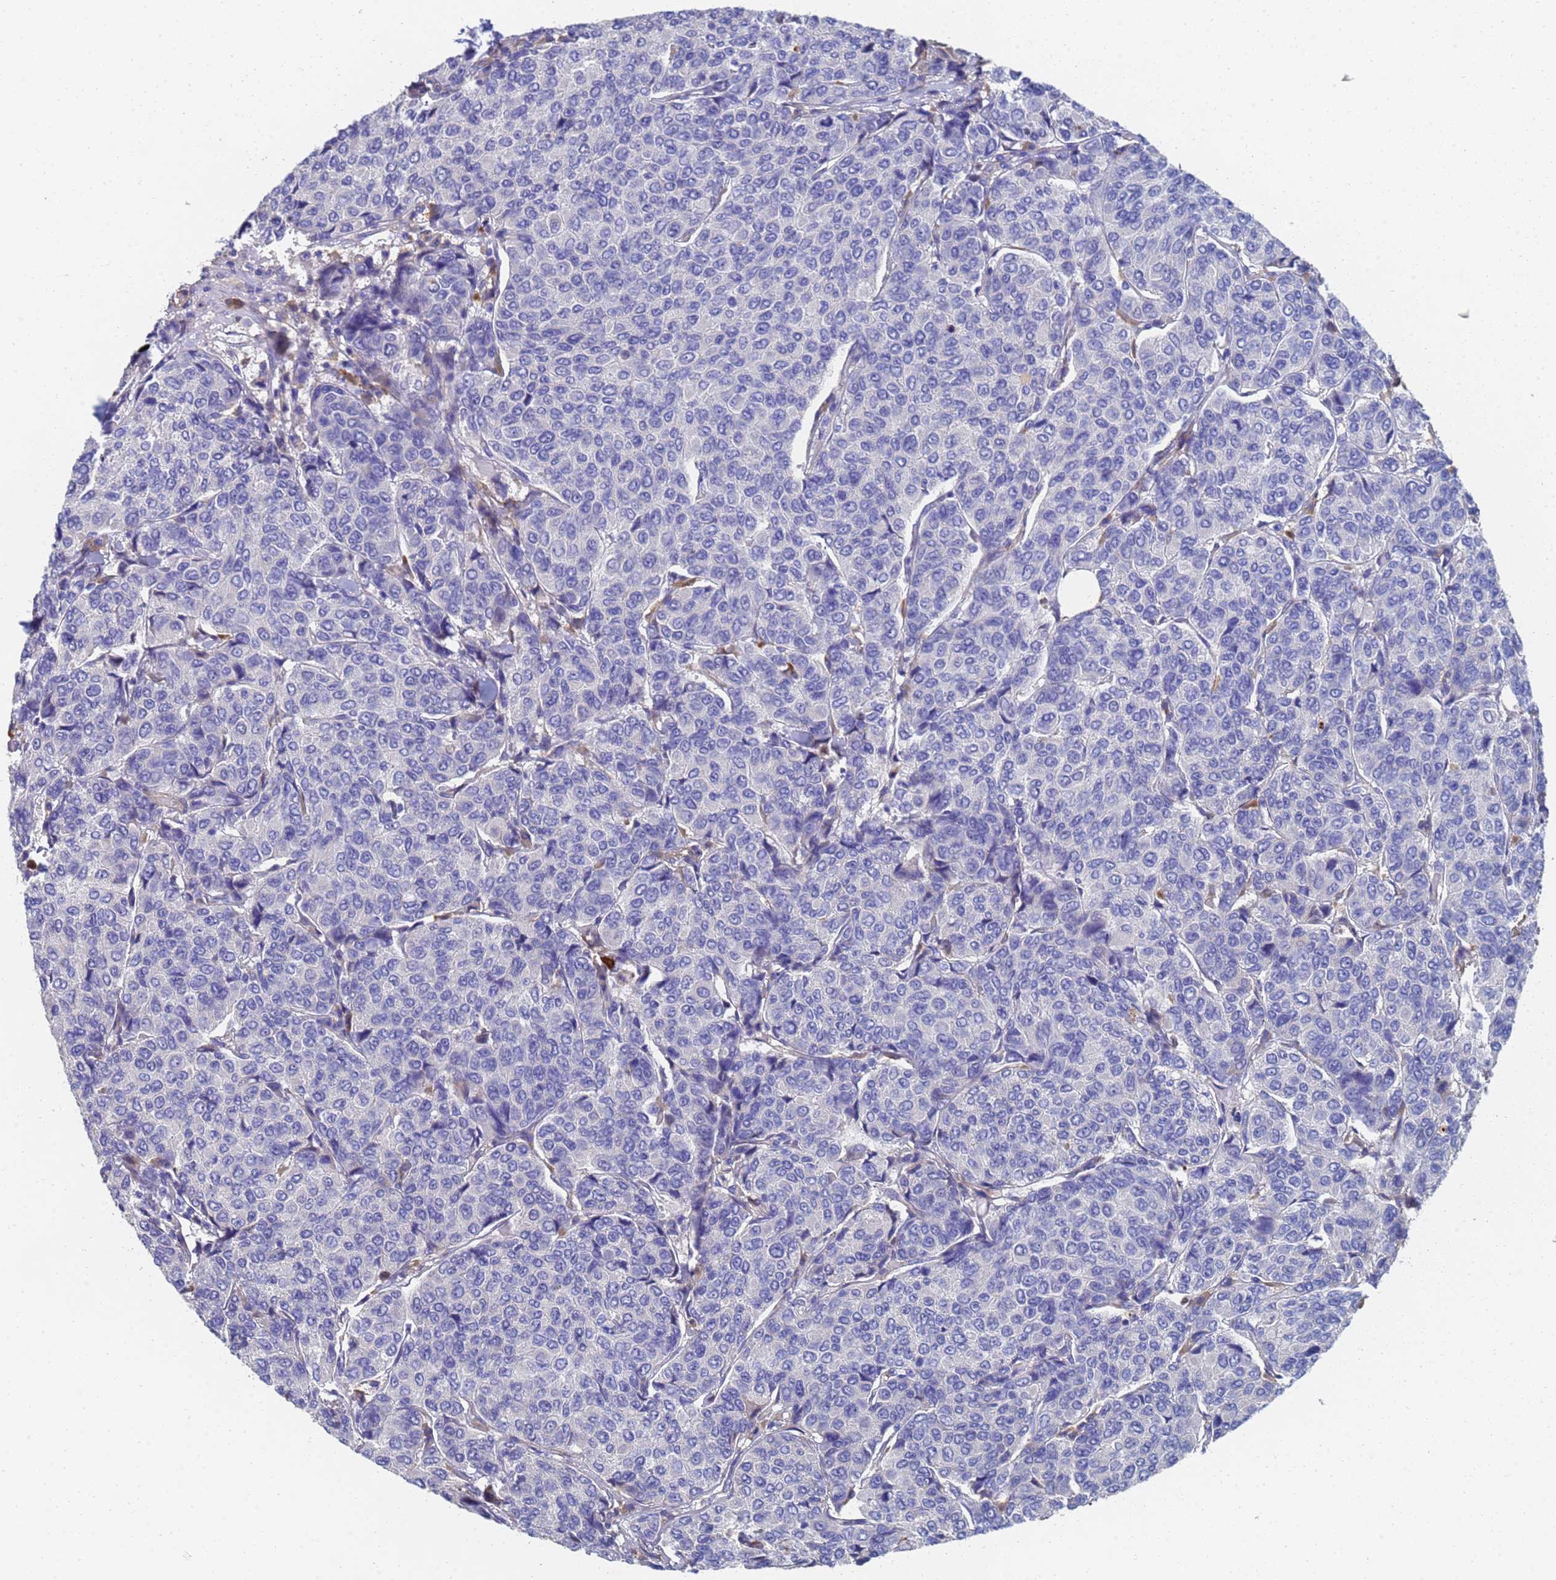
{"staining": {"intensity": "negative", "quantity": "none", "location": "none"}, "tissue": "breast cancer", "cell_type": "Tumor cells", "image_type": "cancer", "snomed": [{"axis": "morphology", "description": "Duct carcinoma"}, {"axis": "topography", "description": "Breast"}], "caption": "A high-resolution photomicrograph shows IHC staining of invasive ductal carcinoma (breast), which exhibits no significant expression in tumor cells.", "gene": "LBX2", "patient": {"sex": "female", "age": 55}}